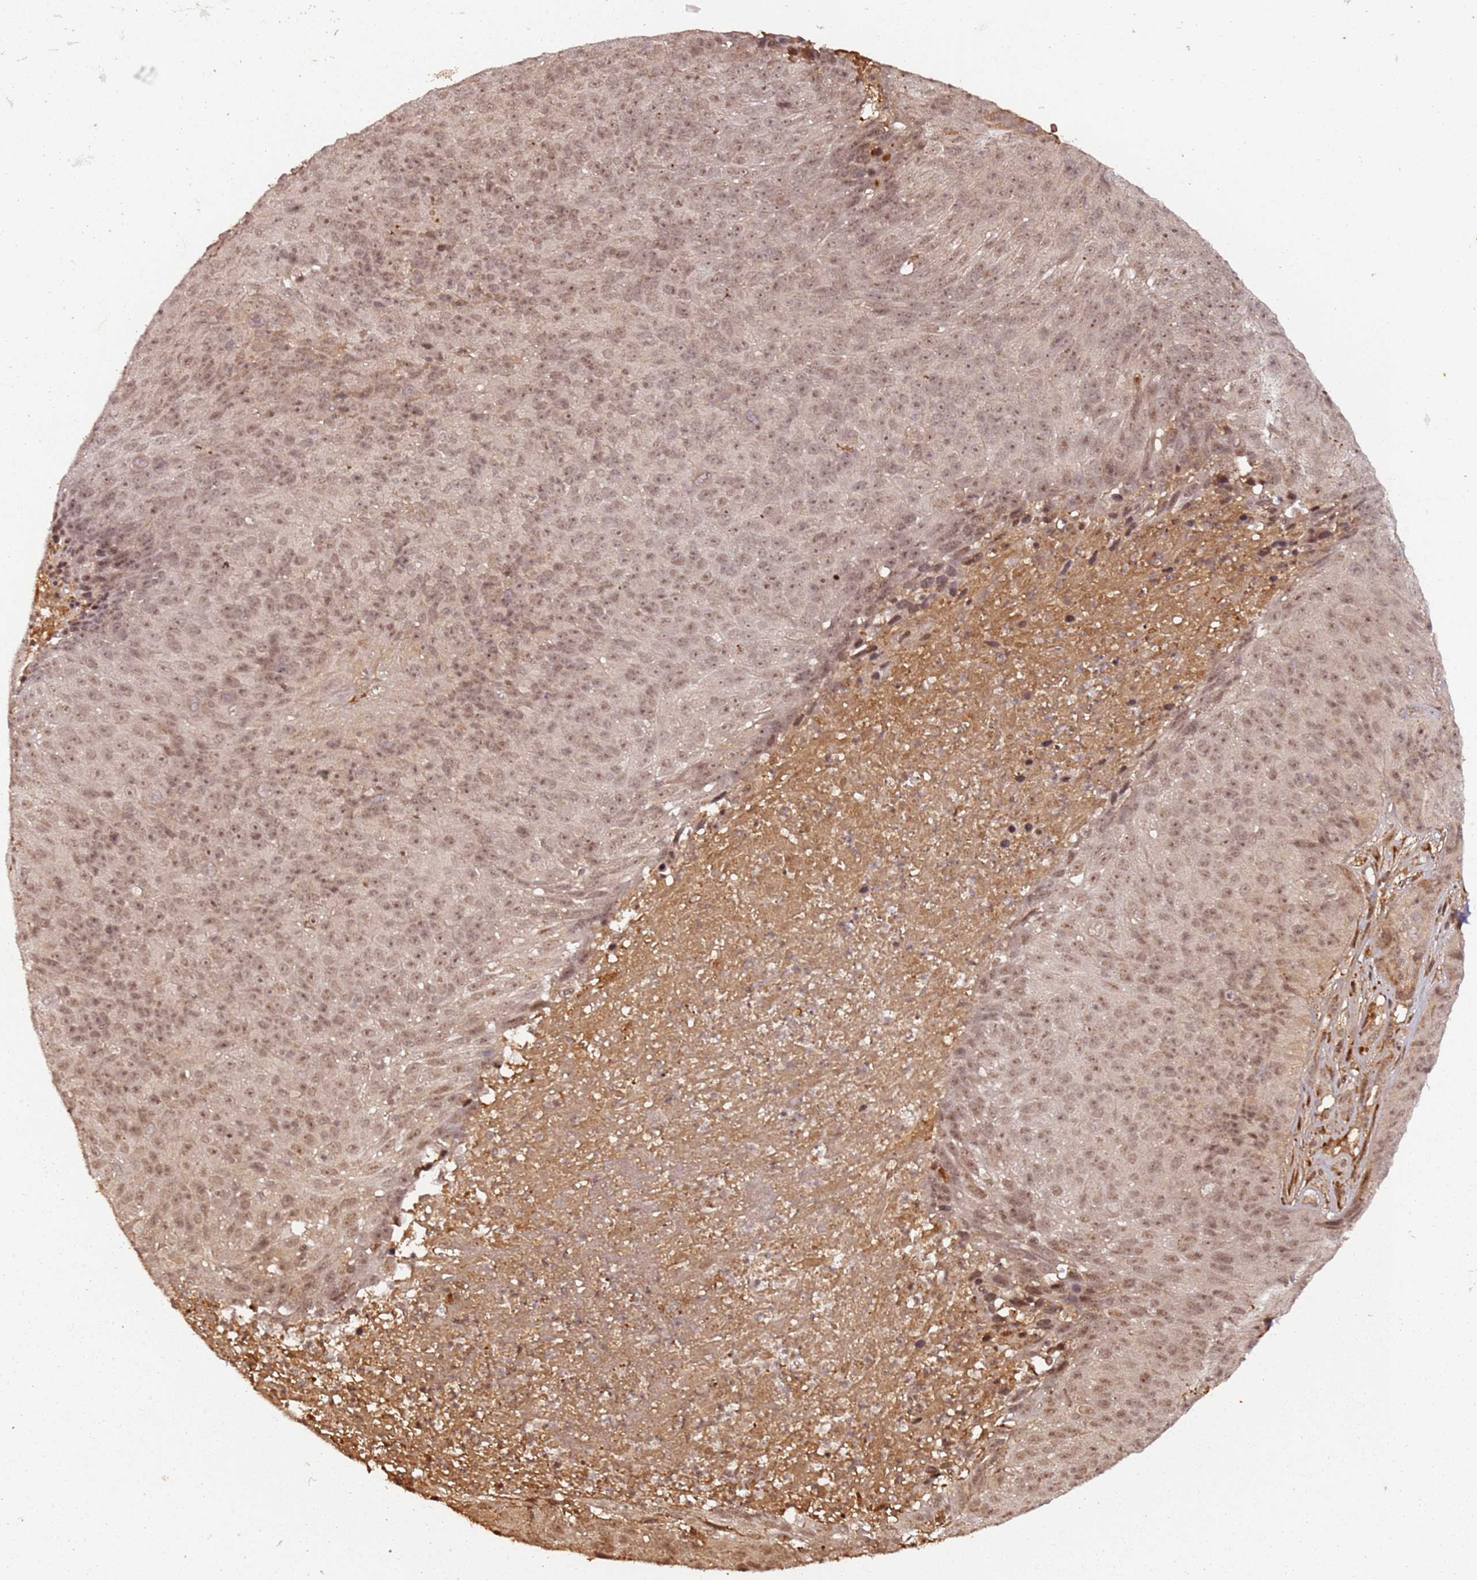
{"staining": {"intensity": "moderate", "quantity": ">75%", "location": "nuclear"}, "tissue": "skin cancer", "cell_type": "Tumor cells", "image_type": "cancer", "snomed": [{"axis": "morphology", "description": "Squamous cell carcinoma, NOS"}, {"axis": "topography", "description": "Skin"}], "caption": "There is medium levels of moderate nuclear positivity in tumor cells of skin cancer (squamous cell carcinoma), as demonstrated by immunohistochemical staining (brown color).", "gene": "COL1A2", "patient": {"sex": "female", "age": 87}}